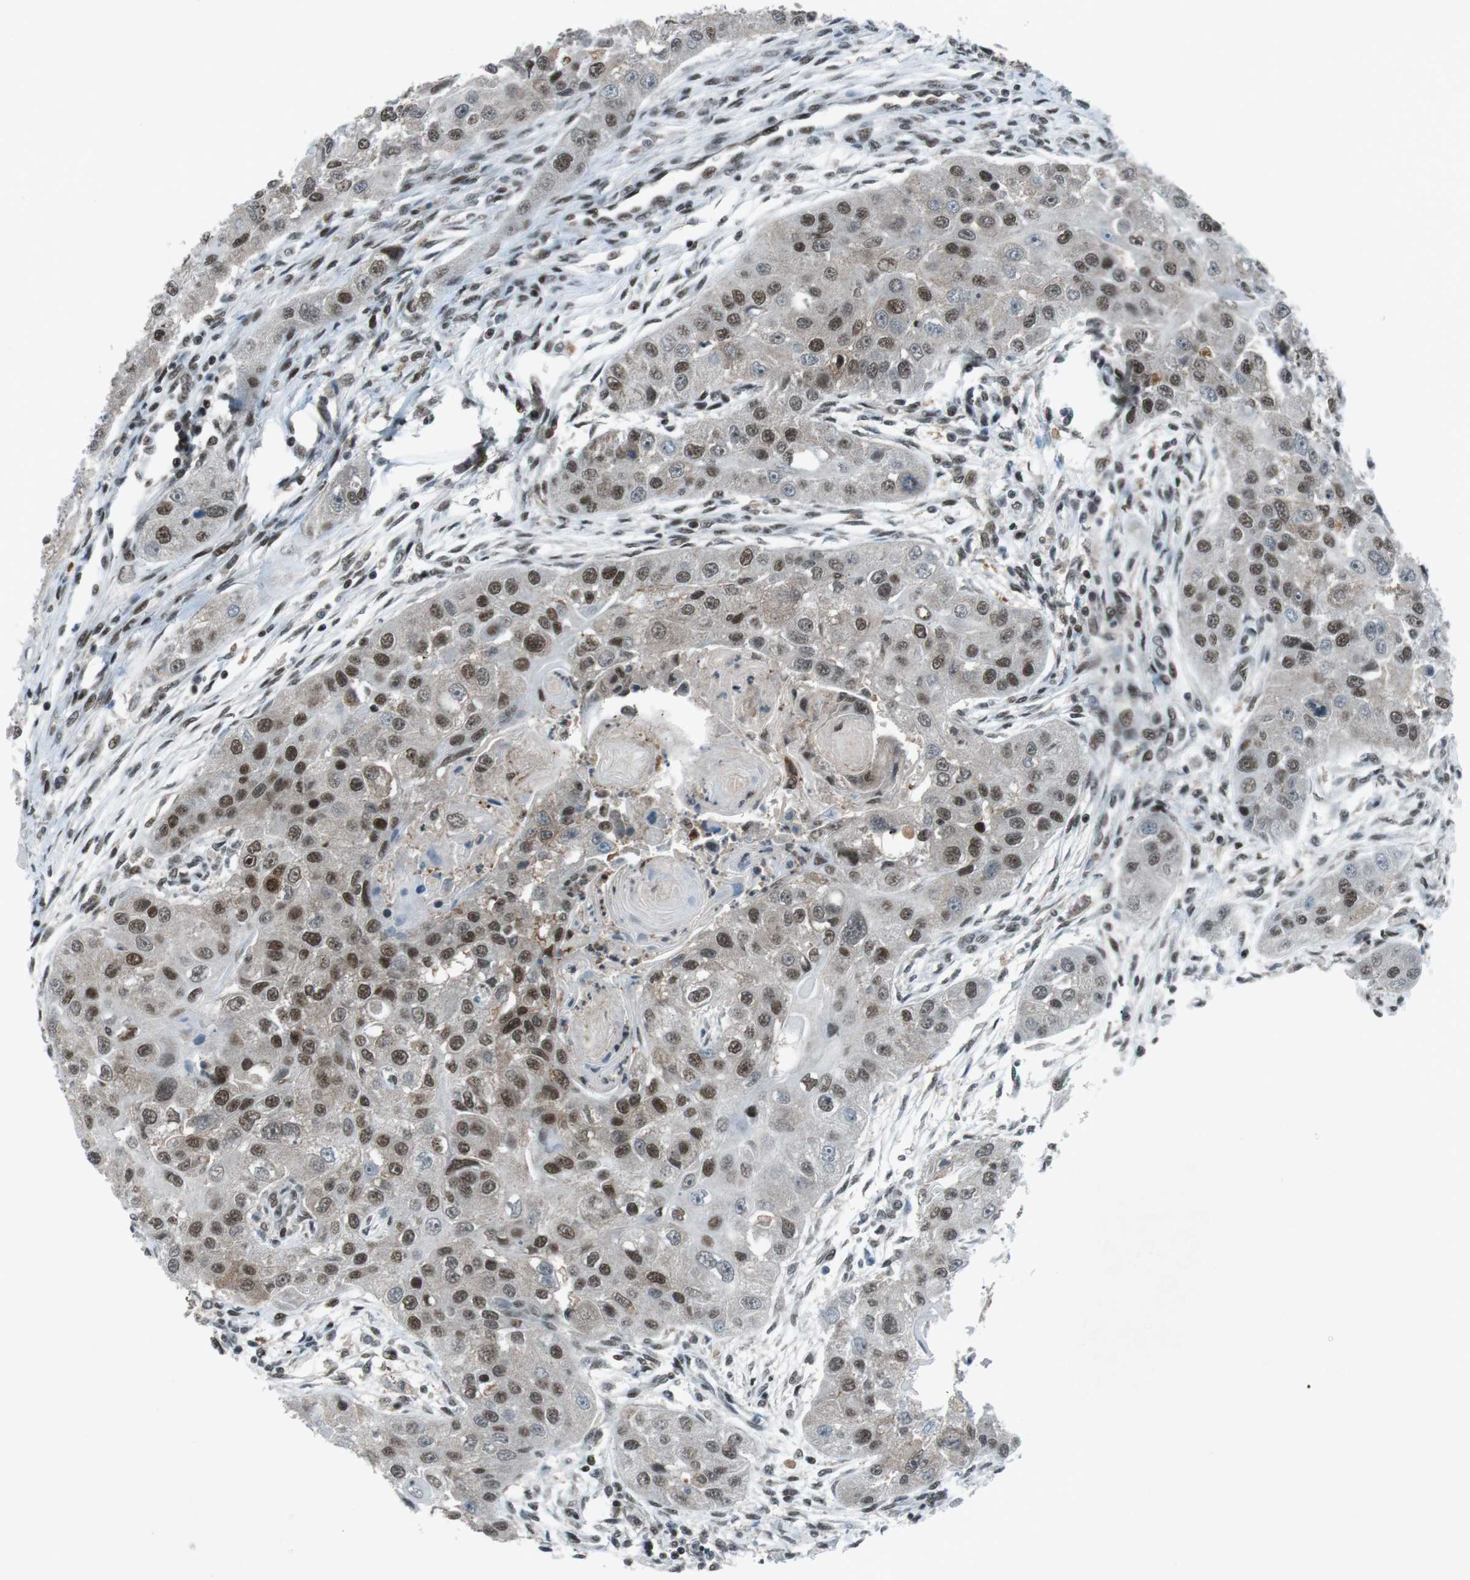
{"staining": {"intensity": "strong", "quantity": "25%-75%", "location": "nuclear"}, "tissue": "head and neck cancer", "cell_type": "Tumor cells", "image_type": "cancer", "snomed": [{"axis": "morphology", "description": "Normal tissue, NOS"}, {"axis": "morphology", "description": "Squamous cell carcinoma, NOS"}, {"axis": "topography", "description": "Skeletal muscle"}, {"axis": "topography", "description": "Head-Neck"}], "caption": "This is a photomicrograph of immunohistochemistry (IHC) staining of head and neck cancer (squamous cell carcinoma), which shows strong staining in the nuclear of tumor cells.", "gene": "TAF1", "patient": {"sex": "male", "age": 51}}